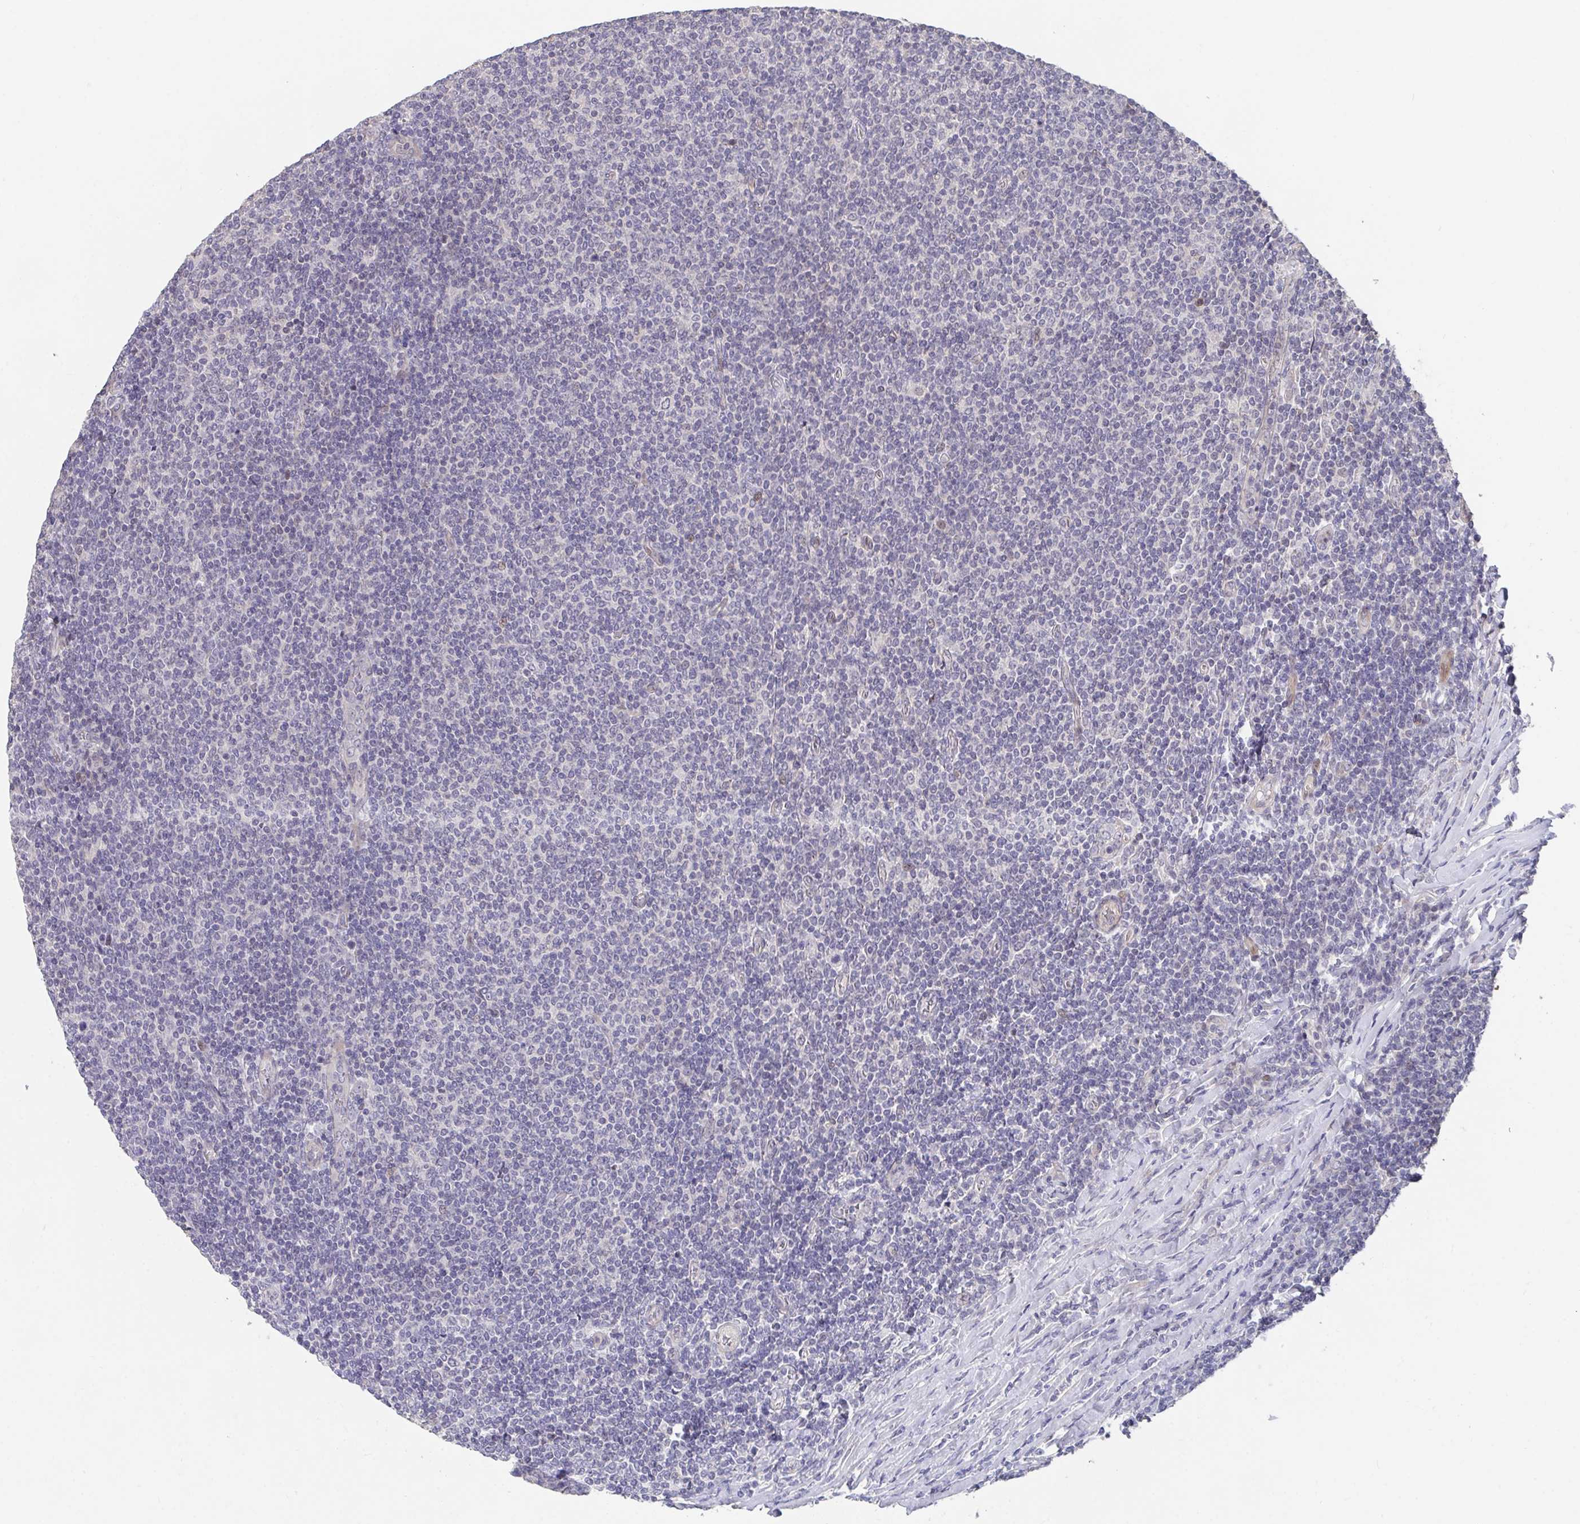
{"staining": {"intensity": "negative", "quantity": "none", "location": "none"}, "tissue": "lymphoma", "cell_type": "Tumor cells", "image_type": "cancer", "snomed": [{"axis": "morphology", "description": "Malignant lymphoma, non-Hodgkin's type, Low grade"}, {"axis": "topography", "description": "Lymph node"}], "caption": "There is no significant staining in tumor cells of lymphoma.", "gene": "FAM156B", "patient": {"sex": "male", "age": 52}}